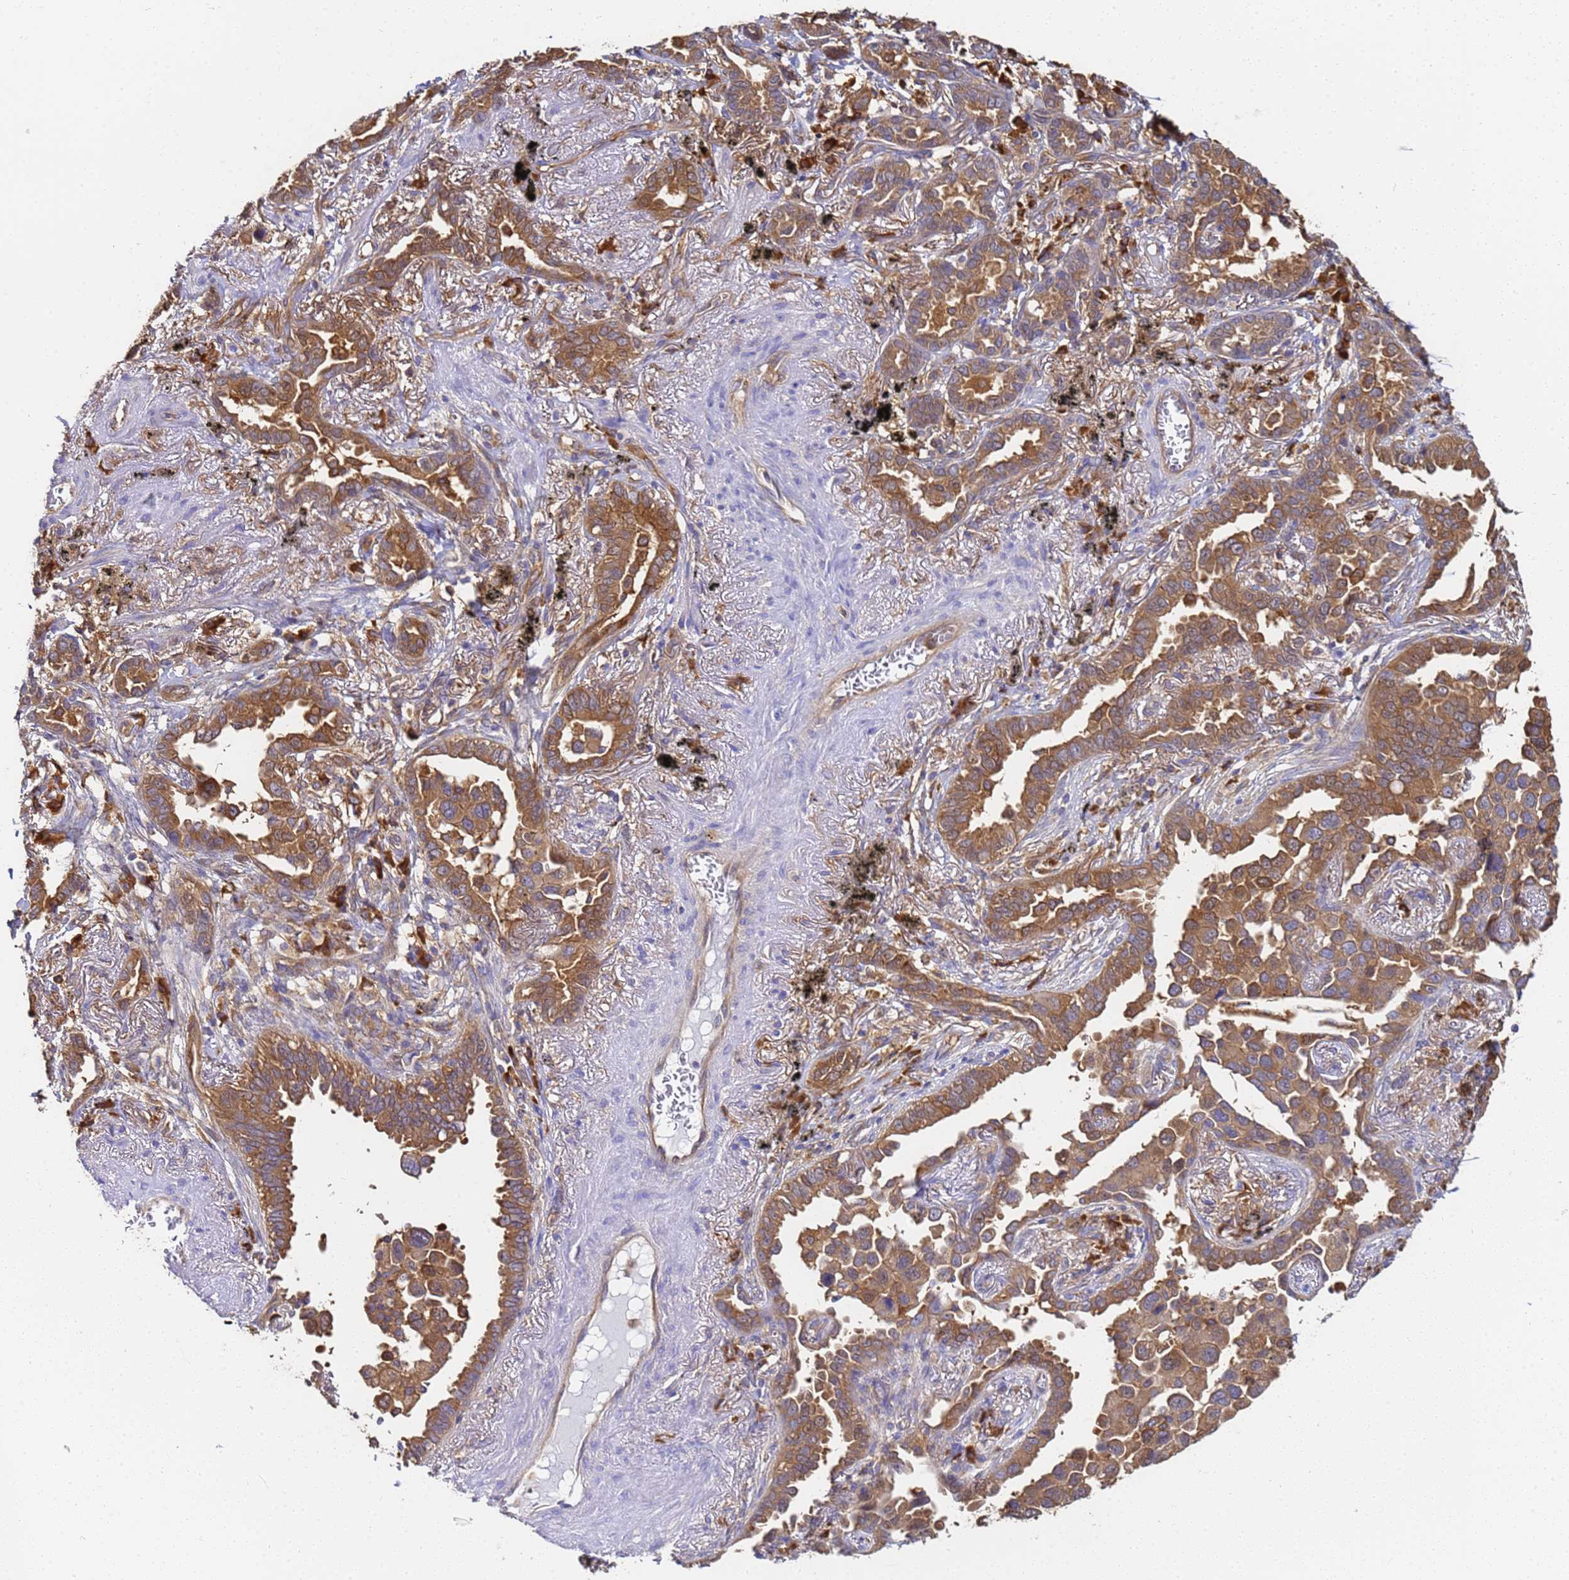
{"staining": {"intensity": "moderate", "quantity": ">75%", "location": "cytoplasmic/membranous"}, "tissue": "lung cancer", "cell_type": "Tumor cells", "image_type": "cancer", "snomed": [{"axis": "morphology", "description": "Adenocarcinoma, NOS"}, {"axis": "topography", "description": "Lung"}], "caption": "This is an image of immunohistochemistry staining of lung adenocarcinoma, which shows moderate expression in the cytoplasmic/membranous of tumor cells.", "gene": "NME1-NME2", "patient": {"sex": "male", "age": 67}}